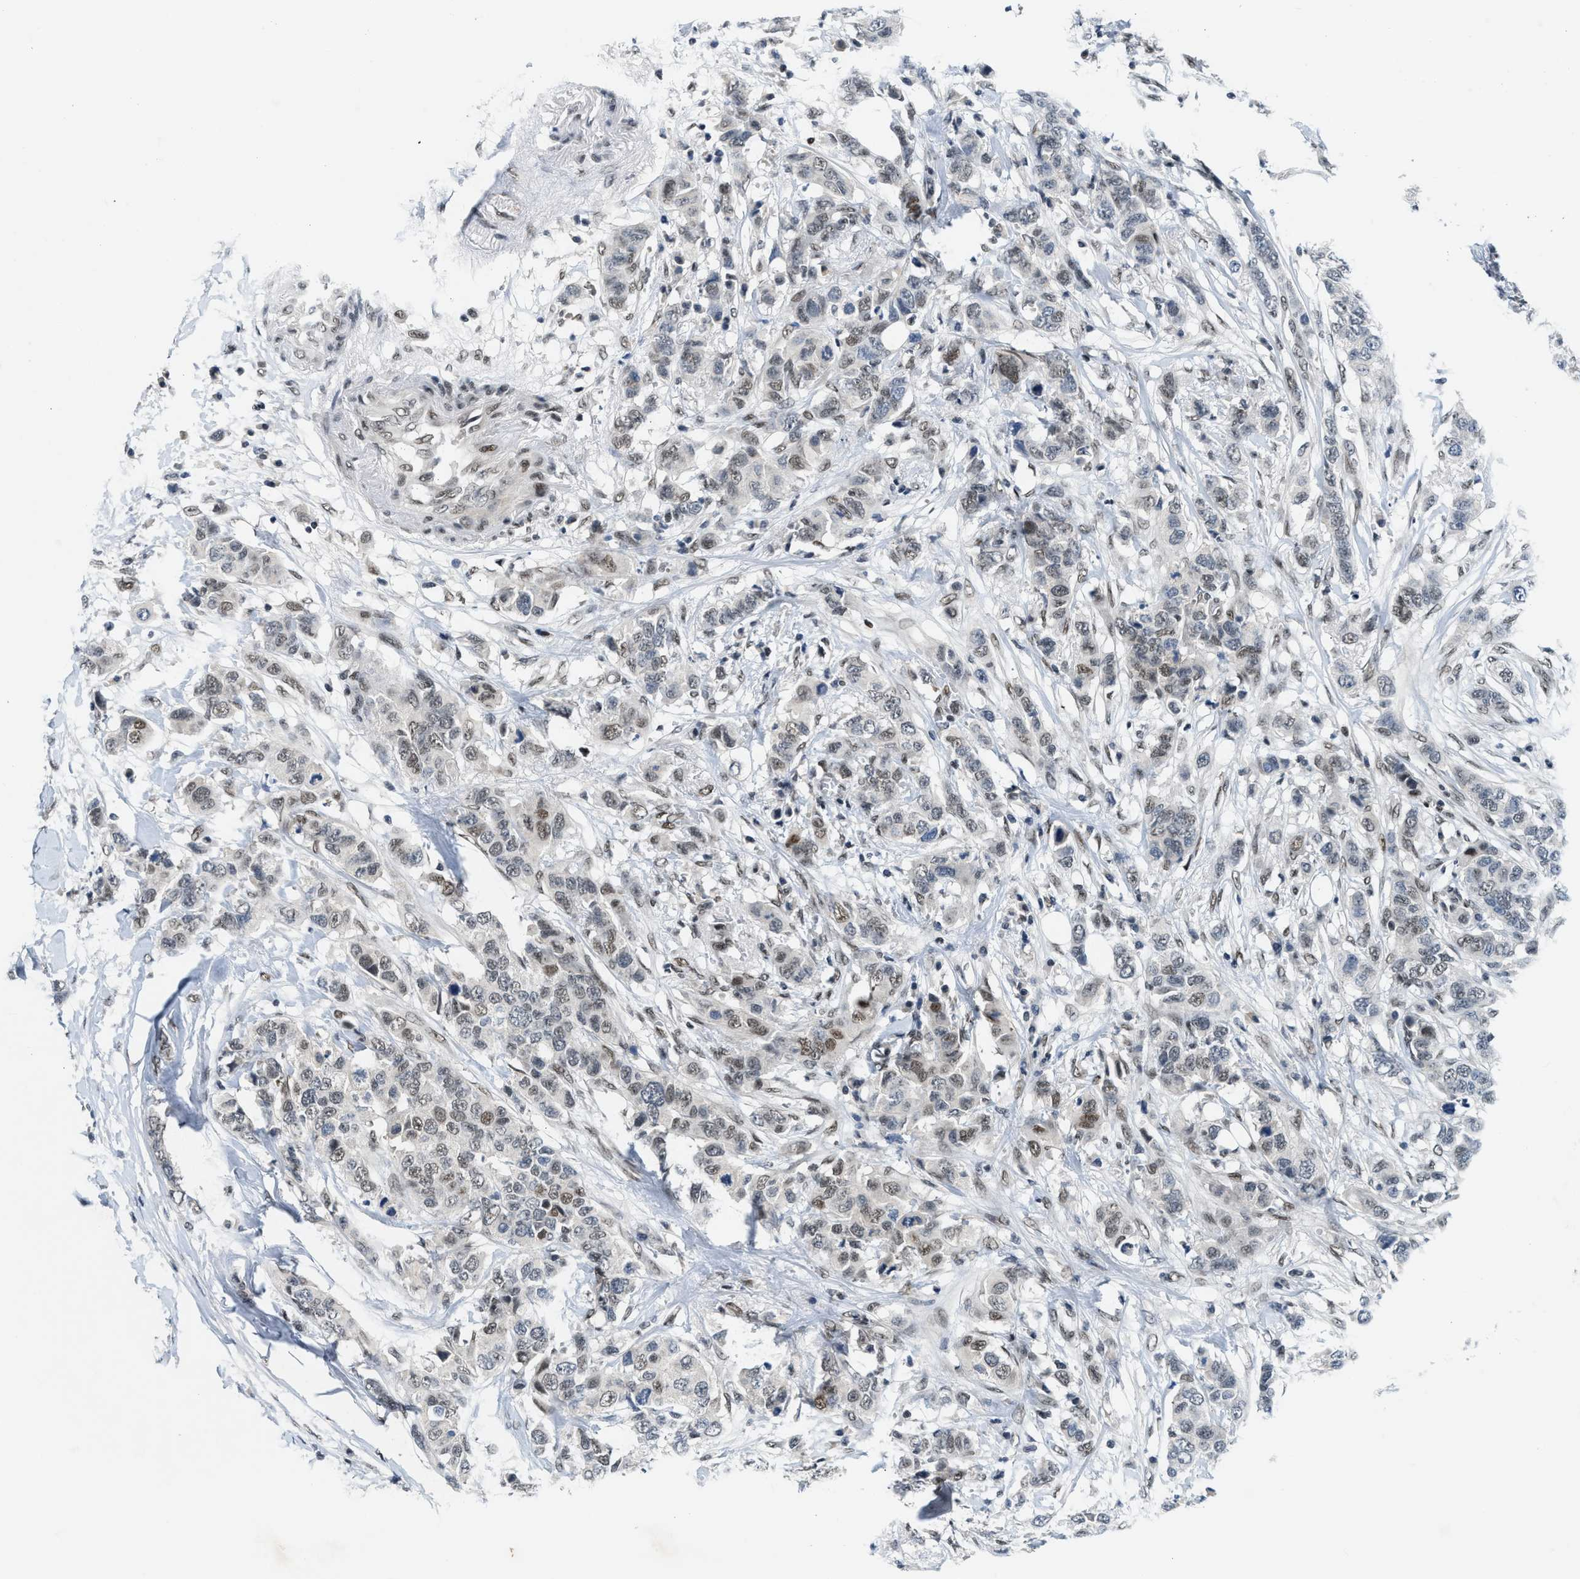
{"staining": {"intensity": "moderate", "quantity": "<25%", "location": "nuclear"}, "tissue": "breast cancer", "cell_type": "Tumor cells", "image_type": "cancer", "snomed": [{"axis": "morphology", "description": "Duct carcinoma"}, {"axis": "topography", "description": "Breast"}], "caption": "DAB immunohistochemical staining of human breast cancer displays moderate nuclear protein staining in about <25% of tumor cells. The protein is shown in brown color, while the nuclei are stained blue.", "gene": "NCOA1", "patient": {"sex": "female", "age": 50}}